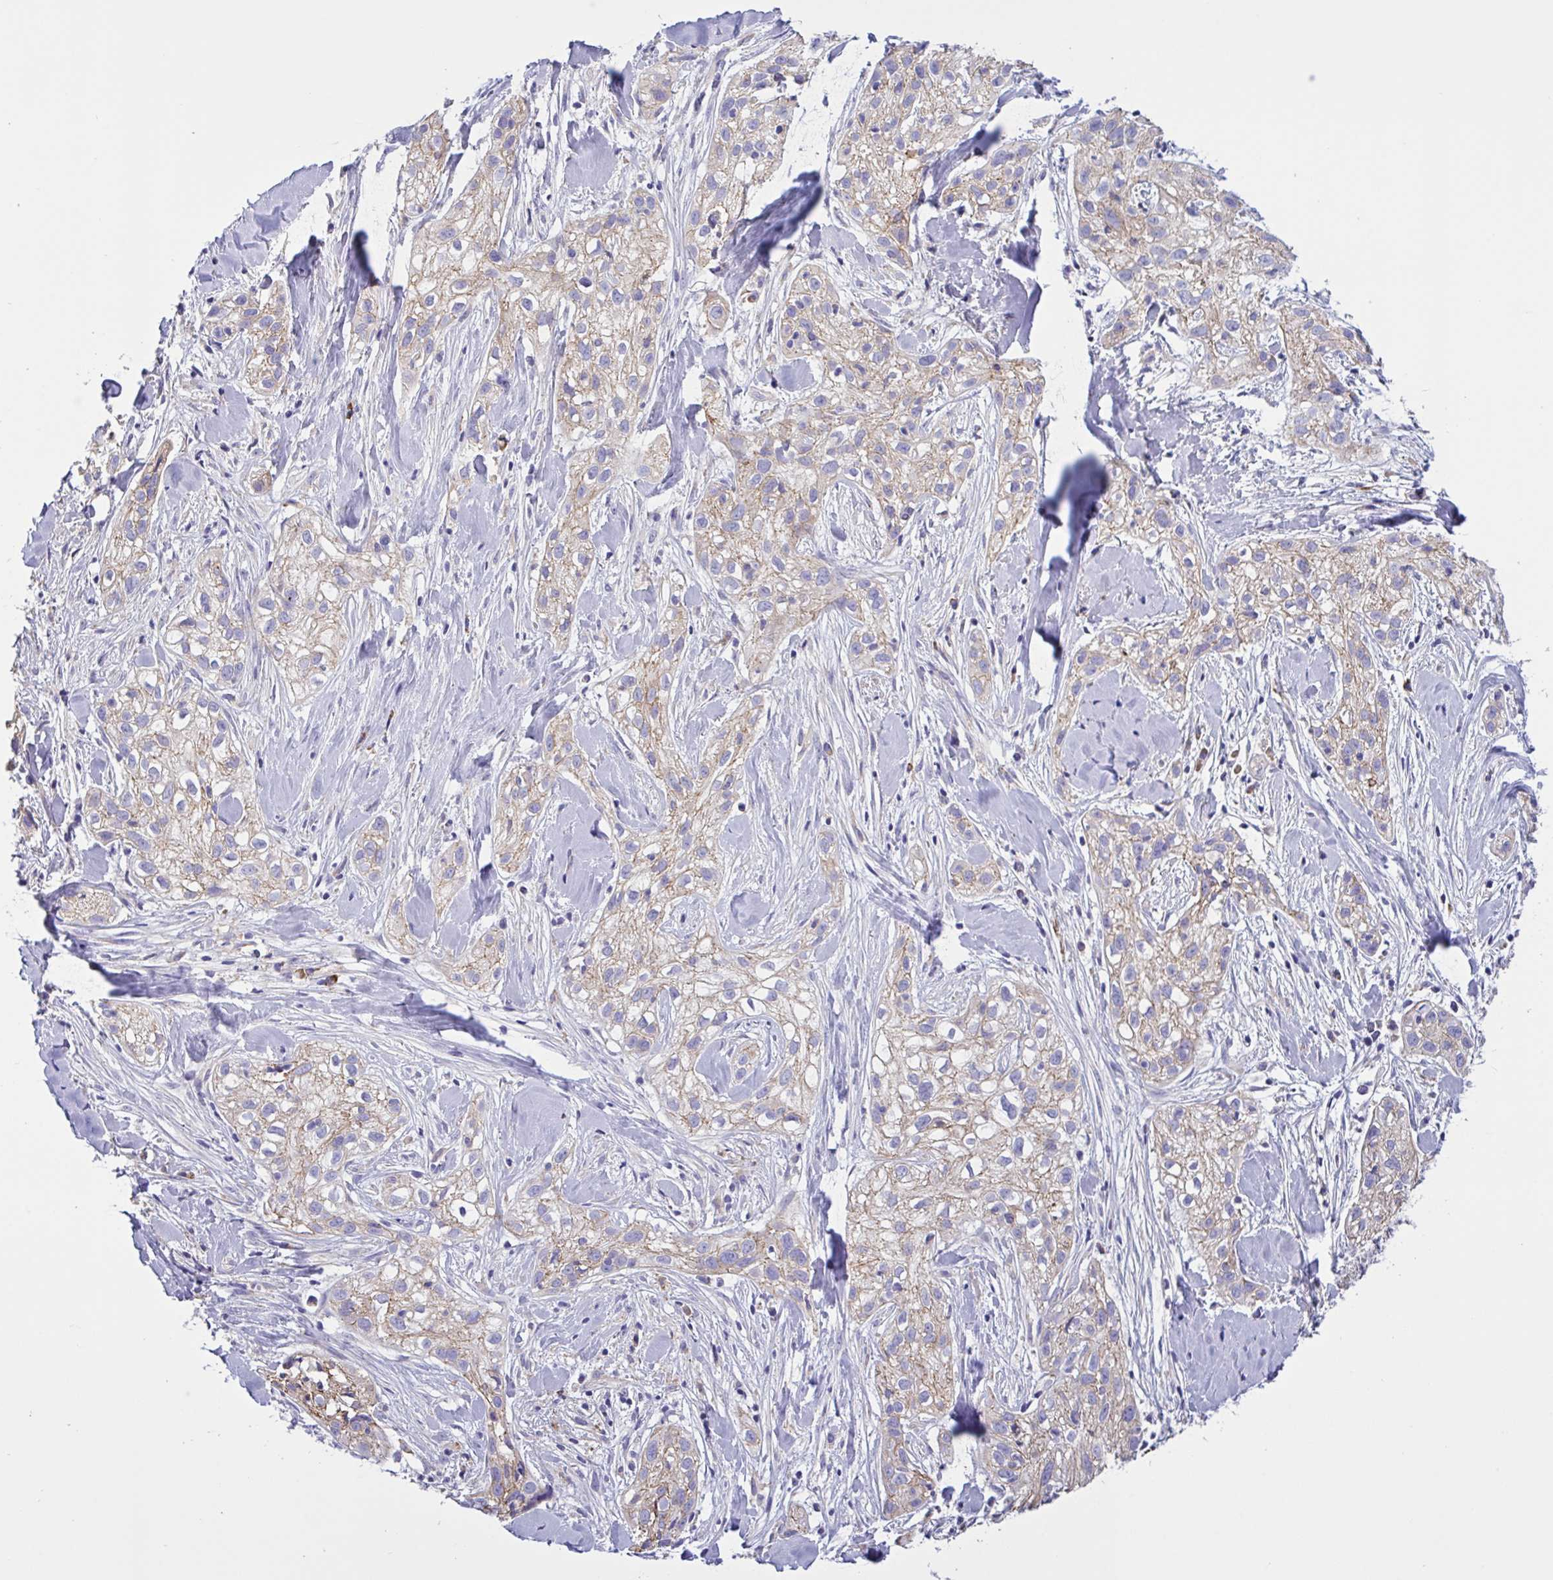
{"staining": {"intensity": "moderate", "quantity": "25%-75%", "location": "cytoplasmic/membranous"}, "tissue": "skin cancer", "cell_type": "Tumor cells", "image_type": "cancer", "snomed": [{"axis": "morphology", "description": "Squamous cell carcinoma, NOS"}, {"axis": "topography", "description": "Skin"}], "caption": "This is an image of immunohistochemistry staining of skin cancer (squamous cell carcinoma), which shows moderate expression in the cytoplasmic/membranous of tumor cells.", "gene": "DSC3", "patient": {"sex": "male", "age": 82}}